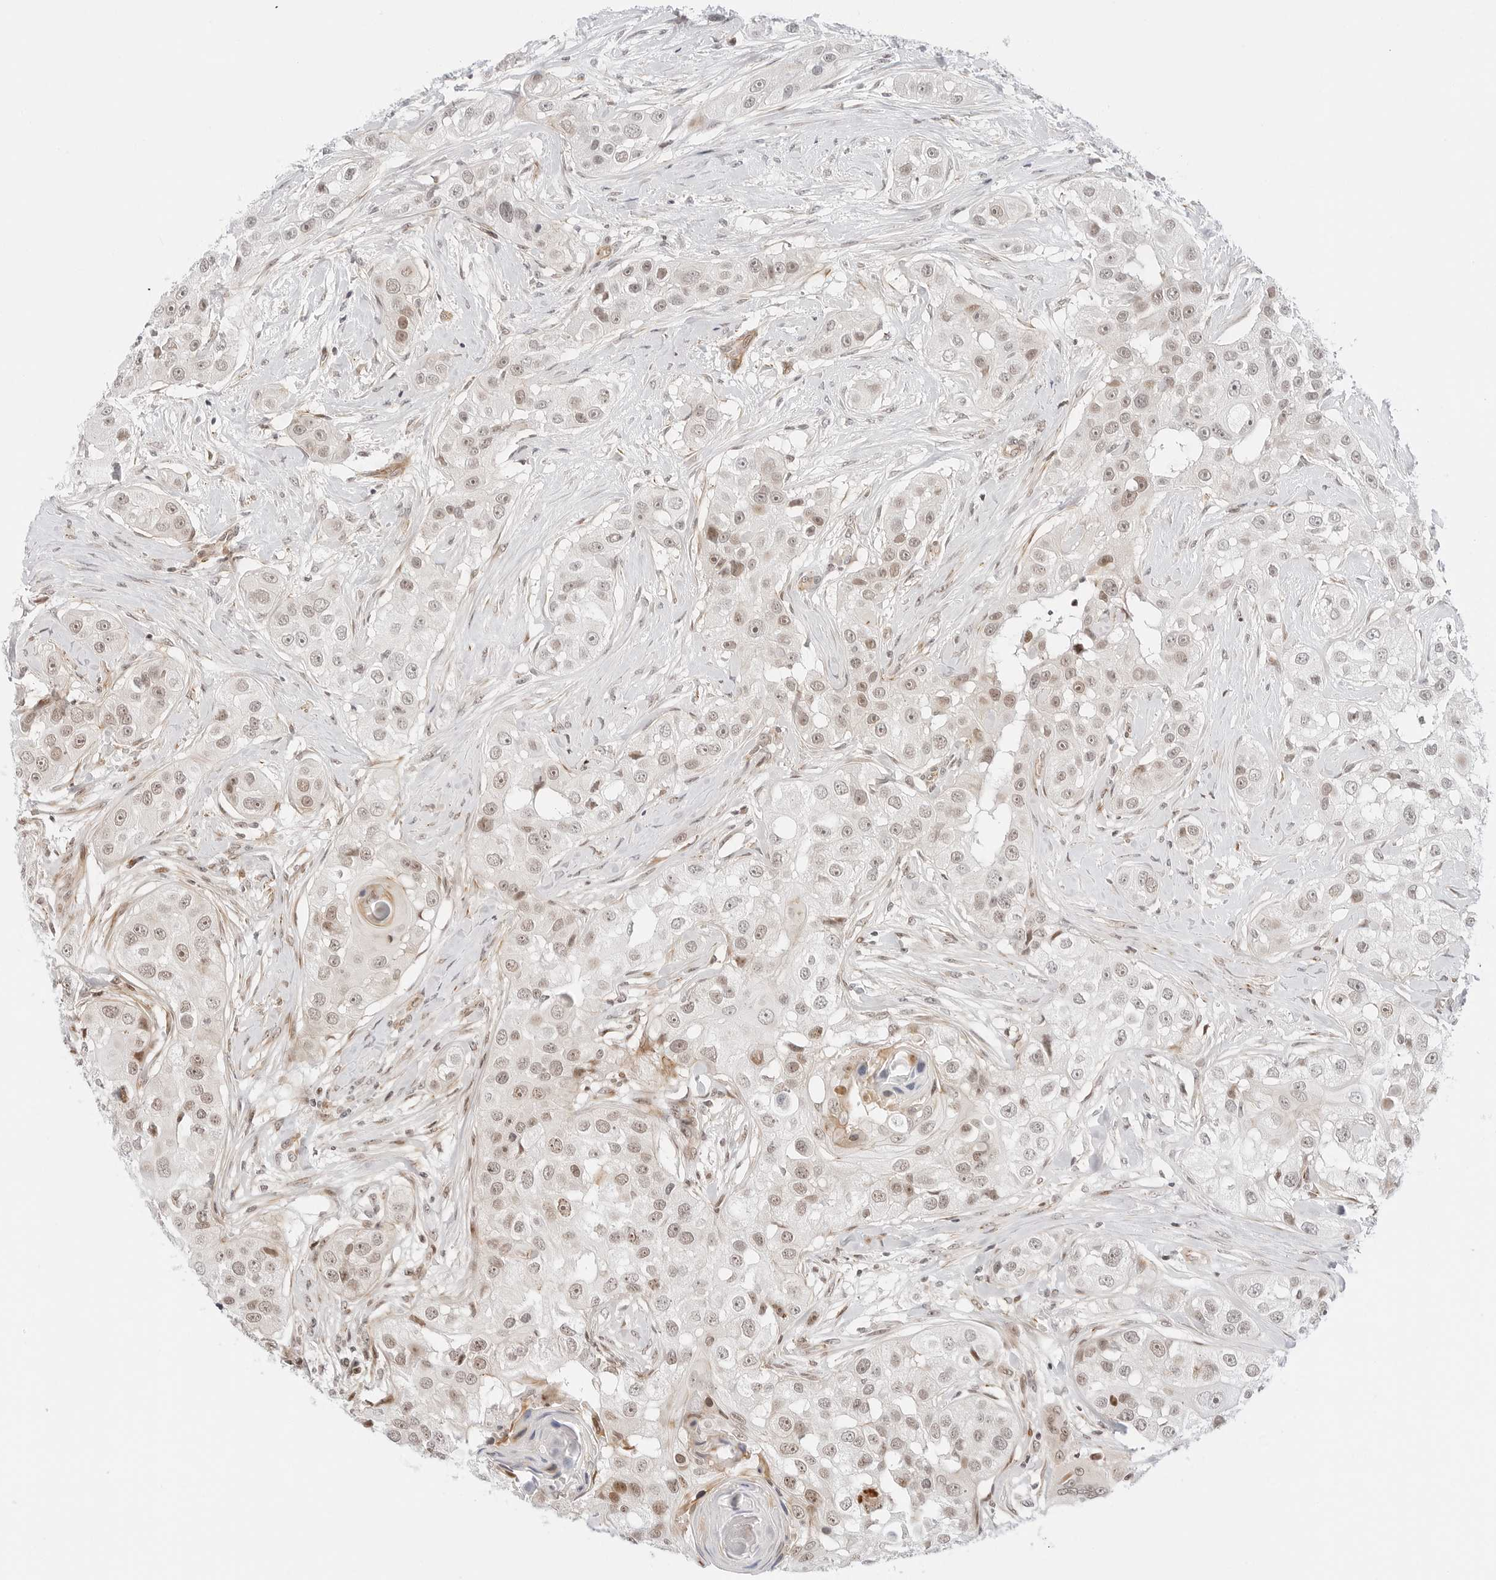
{"staining": {"intensity": "weak", "quantity": "25%-75%", "location": "nuclear"}, "tissue": "head and neck cancer", "cell_type": "Tumor cells", "image_type": "cancer", "snomed": [{"axis": "morphology", "description": "Normal tissue, NOS"}, {"axis": "morphology", "description": "Squamous cell carcinoma, NOS"}, {"axis": "topography", "description": "Skeletal muscle"}, {"axis": "topography", "description": "Head-Neck"}], "caption": "Immunohistochemical staining of head and neck cancer (squamous cell carcinoma) exhibits low levels of weak nuclear protein positivity in about 25%-75% of tumor cells.", "gene": "ZNF613", "patient": {"sex": "male", "age": 51}}